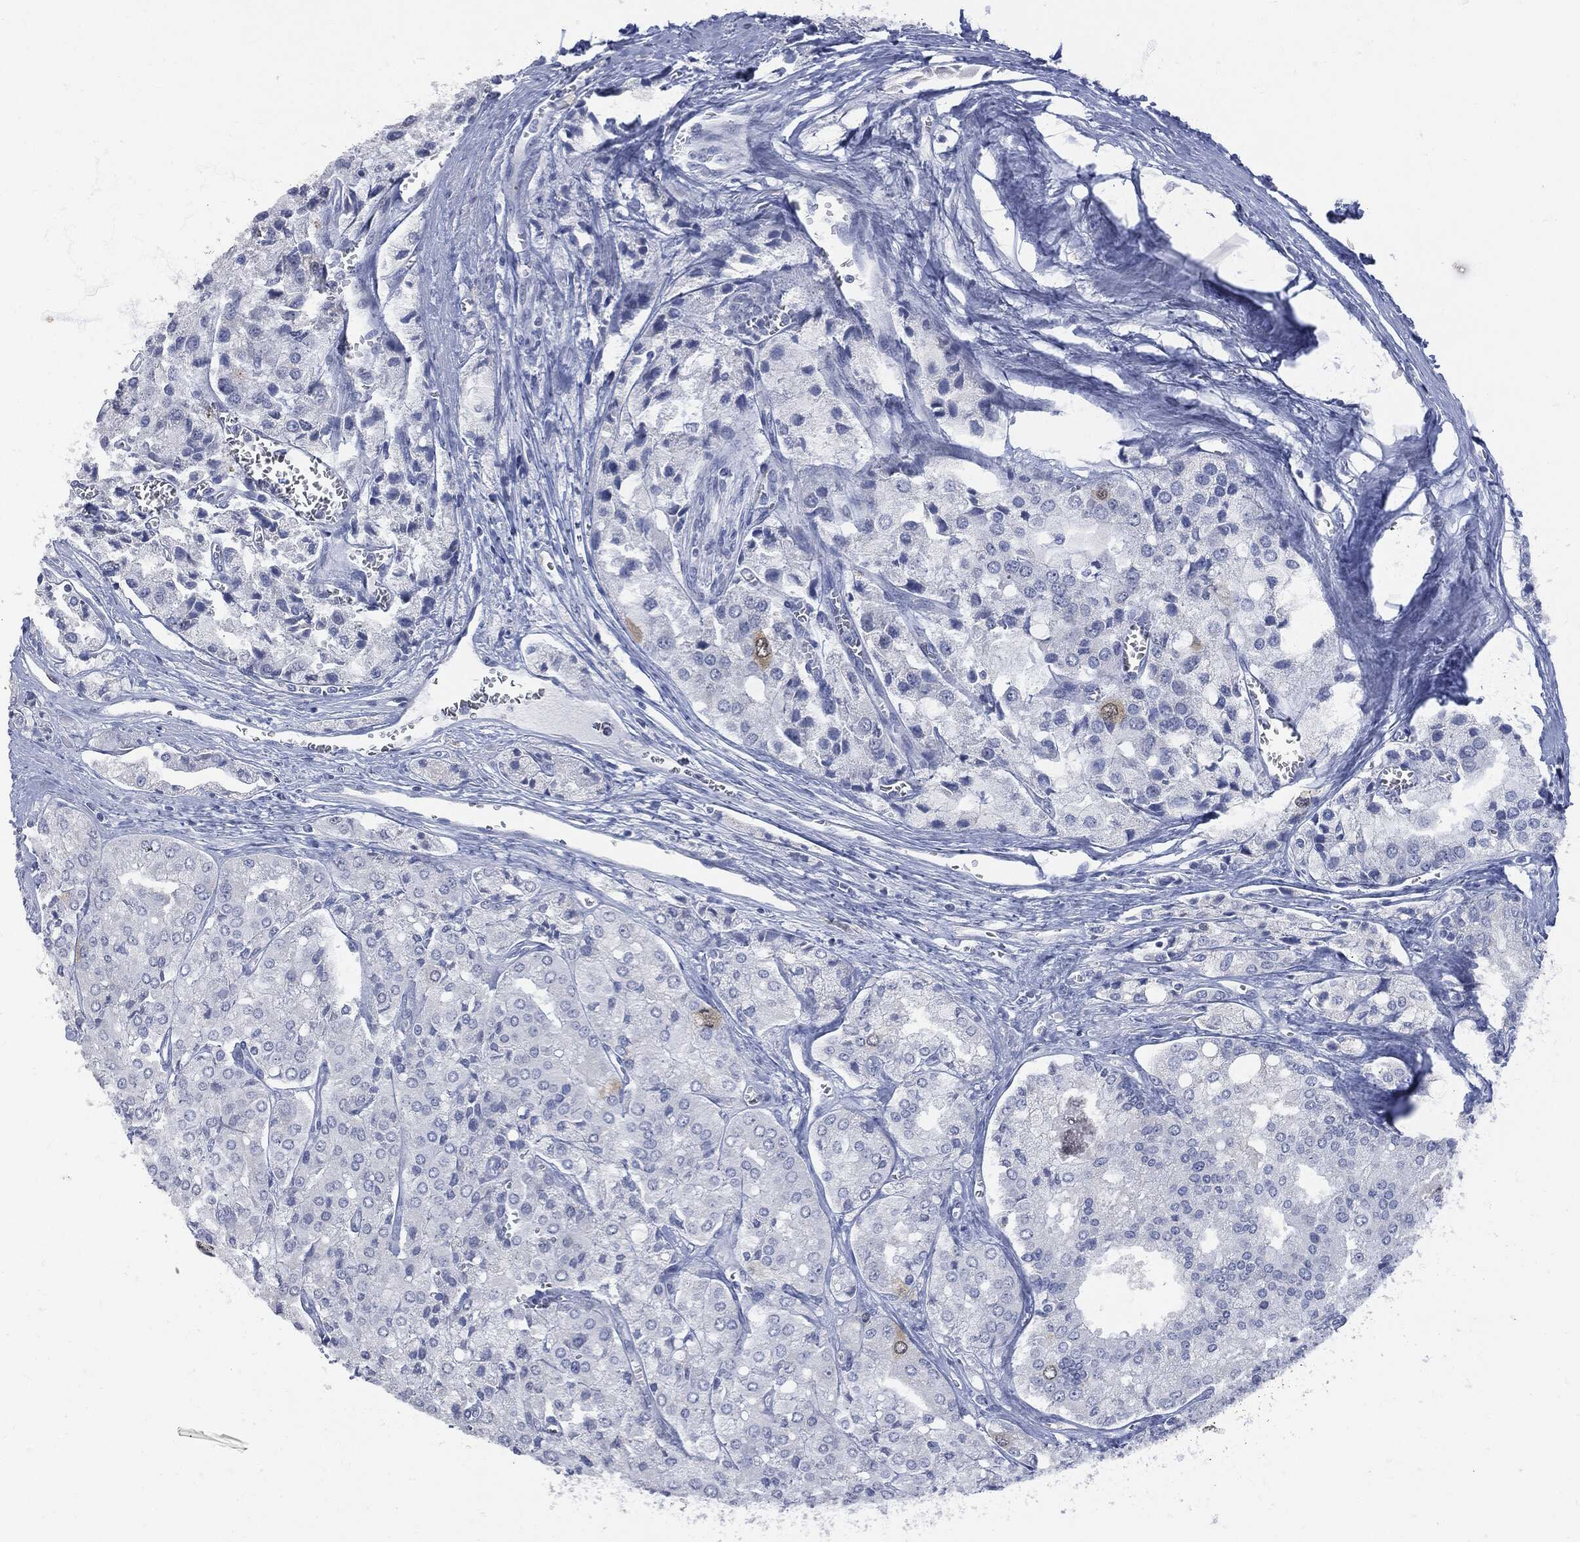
{"staining": {"intensity": "weak", "quantity": "<25%", "location": "cytoplasmic/membranous"}, "tissue": "prostate cancer", "cell_type": "Tumor cells", "image_type": "cancer", "snomed": [{"axis": "morphology", "description": "Adenocarcinoma, NOS"}, {"axis": "topography", "description": "Prostate and seminal vesicle, NOS"}, {"axis": "topography", "description": "Prostate"}], "caption": "Tumor cells are negative for brown protein staining in prostate cancer.", "gene": "UBE2C", "patient": {"sex": "male", "age": 67}}